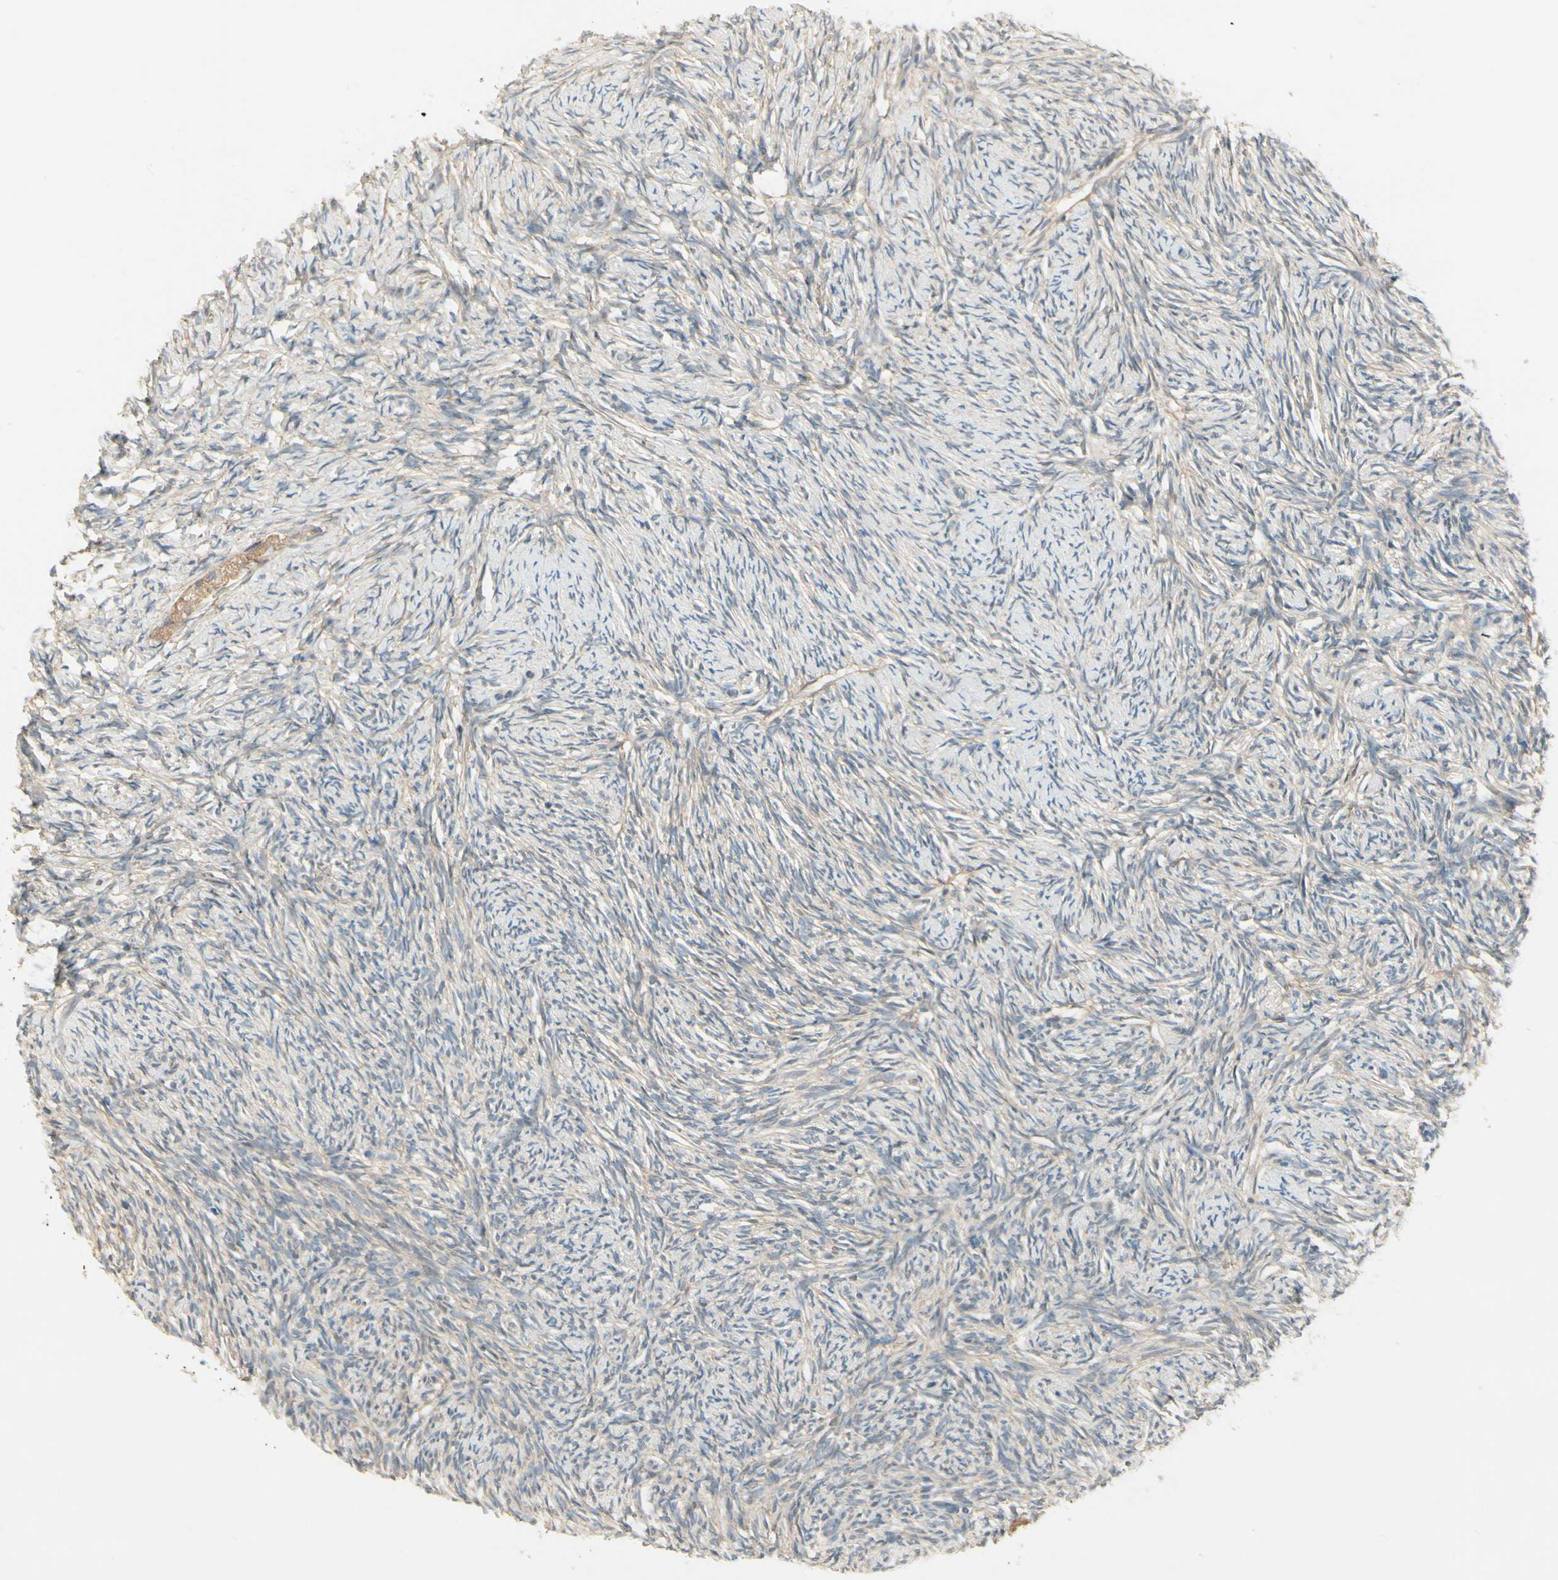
{"staining": {"intensity": "weak", "quantity": "<25%", "location": "cytoplasmic/membranous"}, "tissue": "ovary", "cell_type": "Ovarian stroma cells", "image_type": "normal", "snomed": [{"axis": "morphology", "description": "Normal tissue, NOS"}, {"axis": "topography", "description": "Ovary"}], "caption": "This is a micrograph of immunohistochemistry staining of unremarkable ovary, which shows no staining in ovarian stroma cells.", "gene": "EPHB3", "patient": {"sex": "female", "age": 60}}